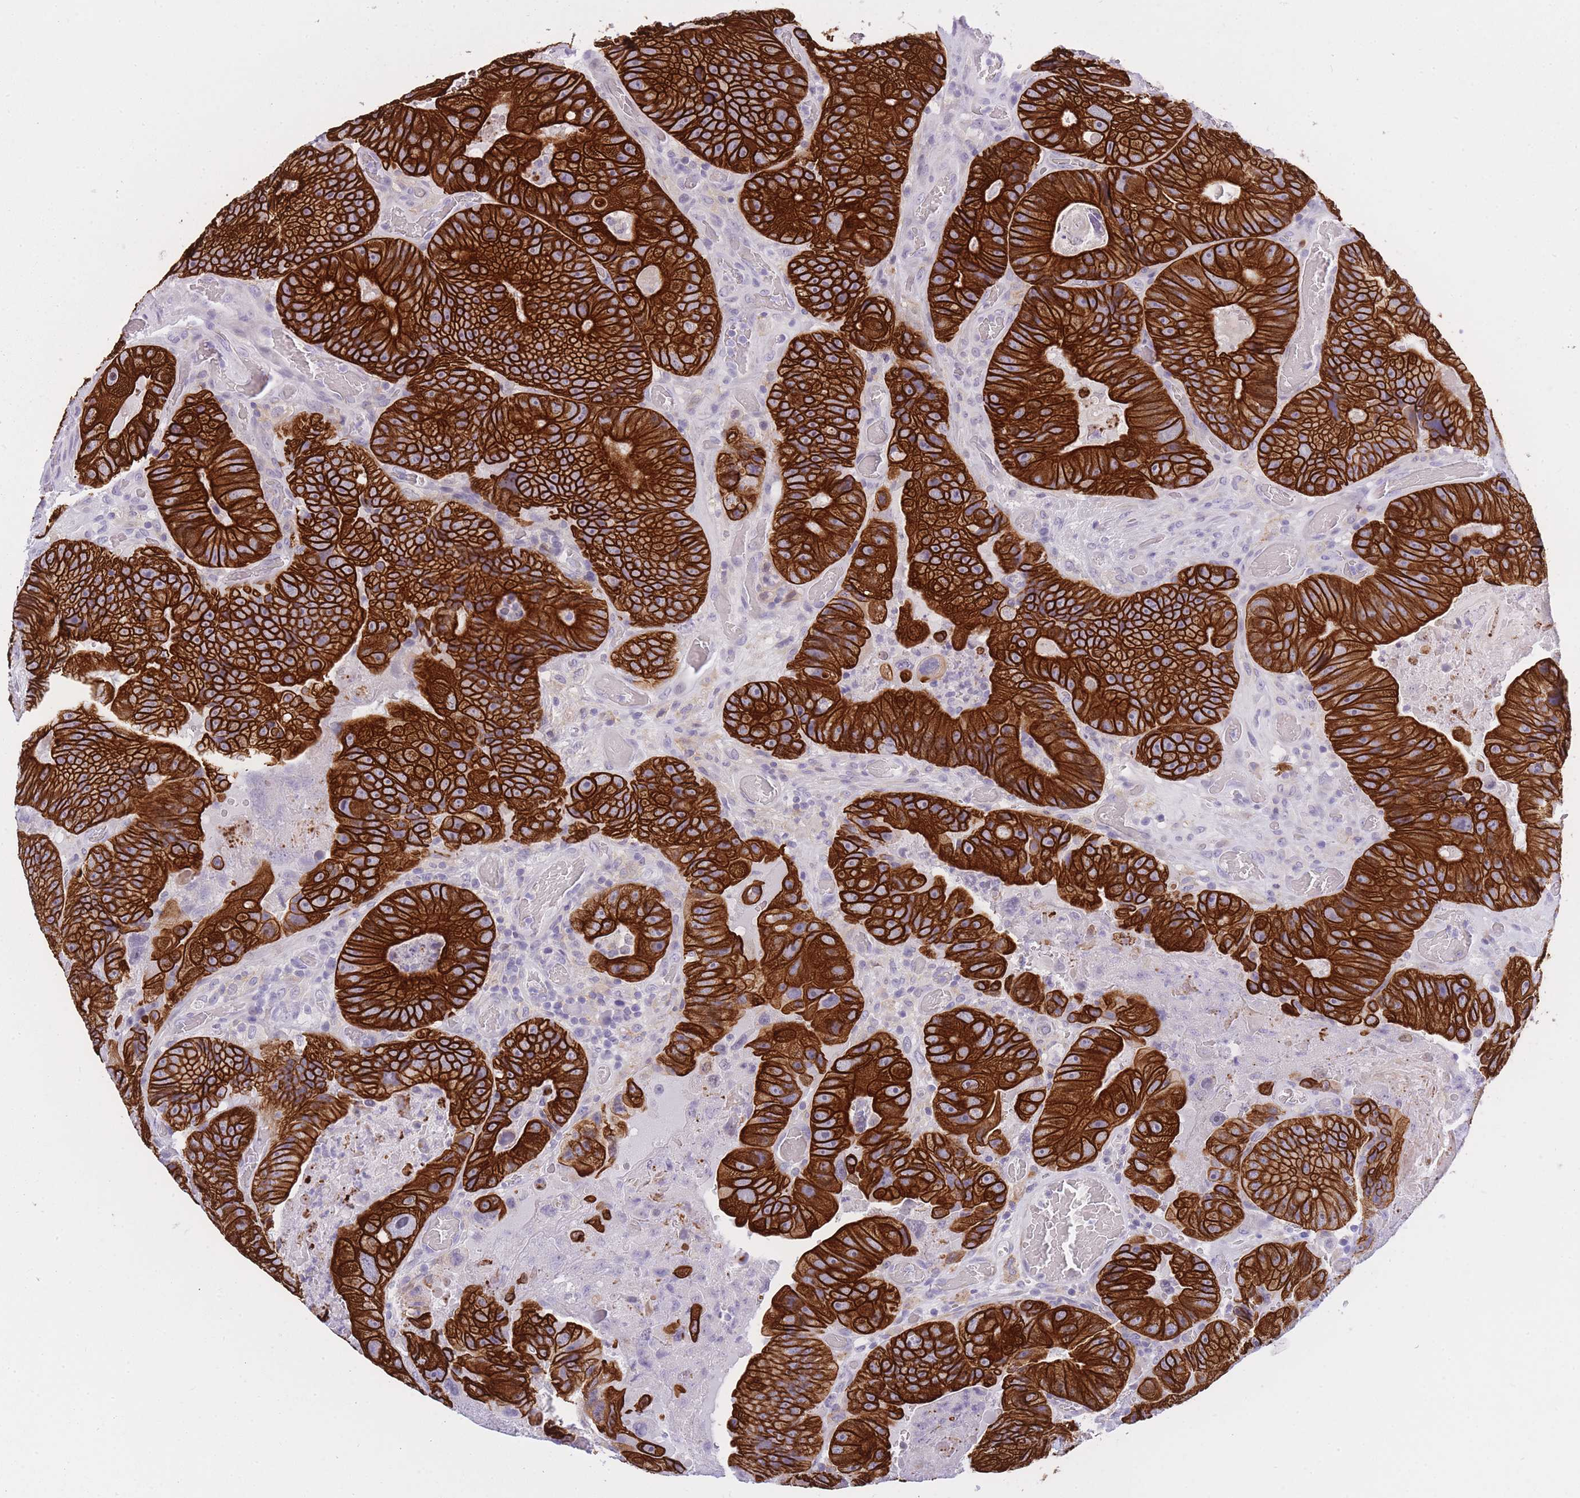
{"staining": {"intensity": "strong", "quantity": ">75%", "location": "cytoplasmic/membranous"}, "tissue": "colorectal cancer", "cell_type": "Tumor cells", "image_type": "cancer", "snomed": [{"axis": "morphology", "description": "Adenocarcinoma, NOS"}, {"axis": "topography", "description": "Colon"}], "caption": "IHC micrograph of neoplastic tissue: human colorectal cancer stained using immunohistochemistry (IHC) displays high levels of strong protein expression localized specifically in the cytoplasmic/membranous of tumor cells, appearing as a cytoplasmic/membranous brown color.", "gene": "RADX", "patient": {"sex": "female", "age": 86}}